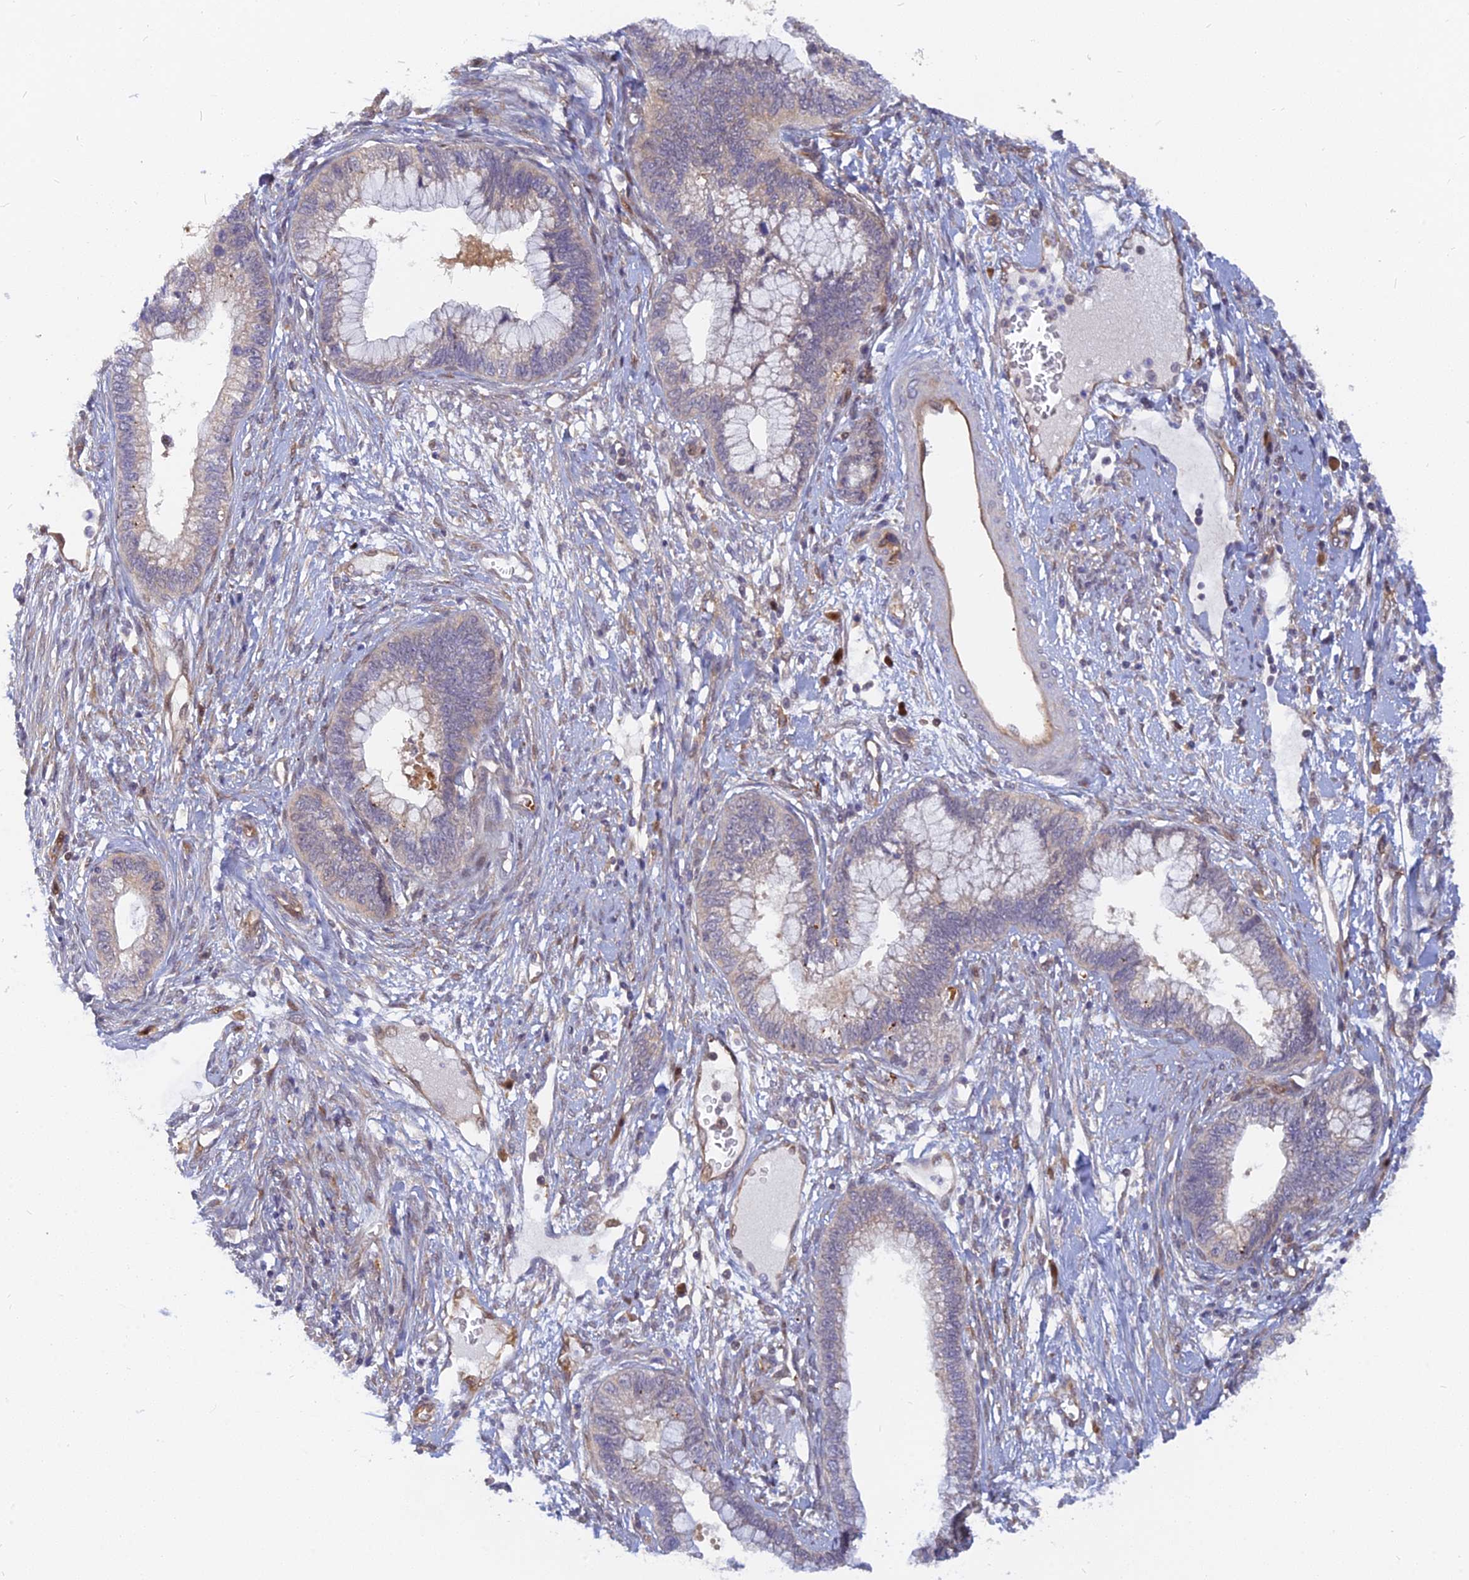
{"staining": {"intensity": "moderate", "quantity": "25%-75%", "location": "cytoplasmic/membranous"}, "tissue": "cervical cancer", "cell_type": "Tumor cells", "image_type": "cancer", "snomed": [{"axis": "morphology", "description": "Adenocarcinoma, NOS"}, {"axis": "topography", "description": "Cervix"}], "caption": "Moderate cytoplasmic/membranous protein expression is appreciated in about 25%-75% of tumor cells in cervical cancer (adenocarcinoma).", "gene": "ARL2BP", "patient": {"sex": "female", "age": 44}}